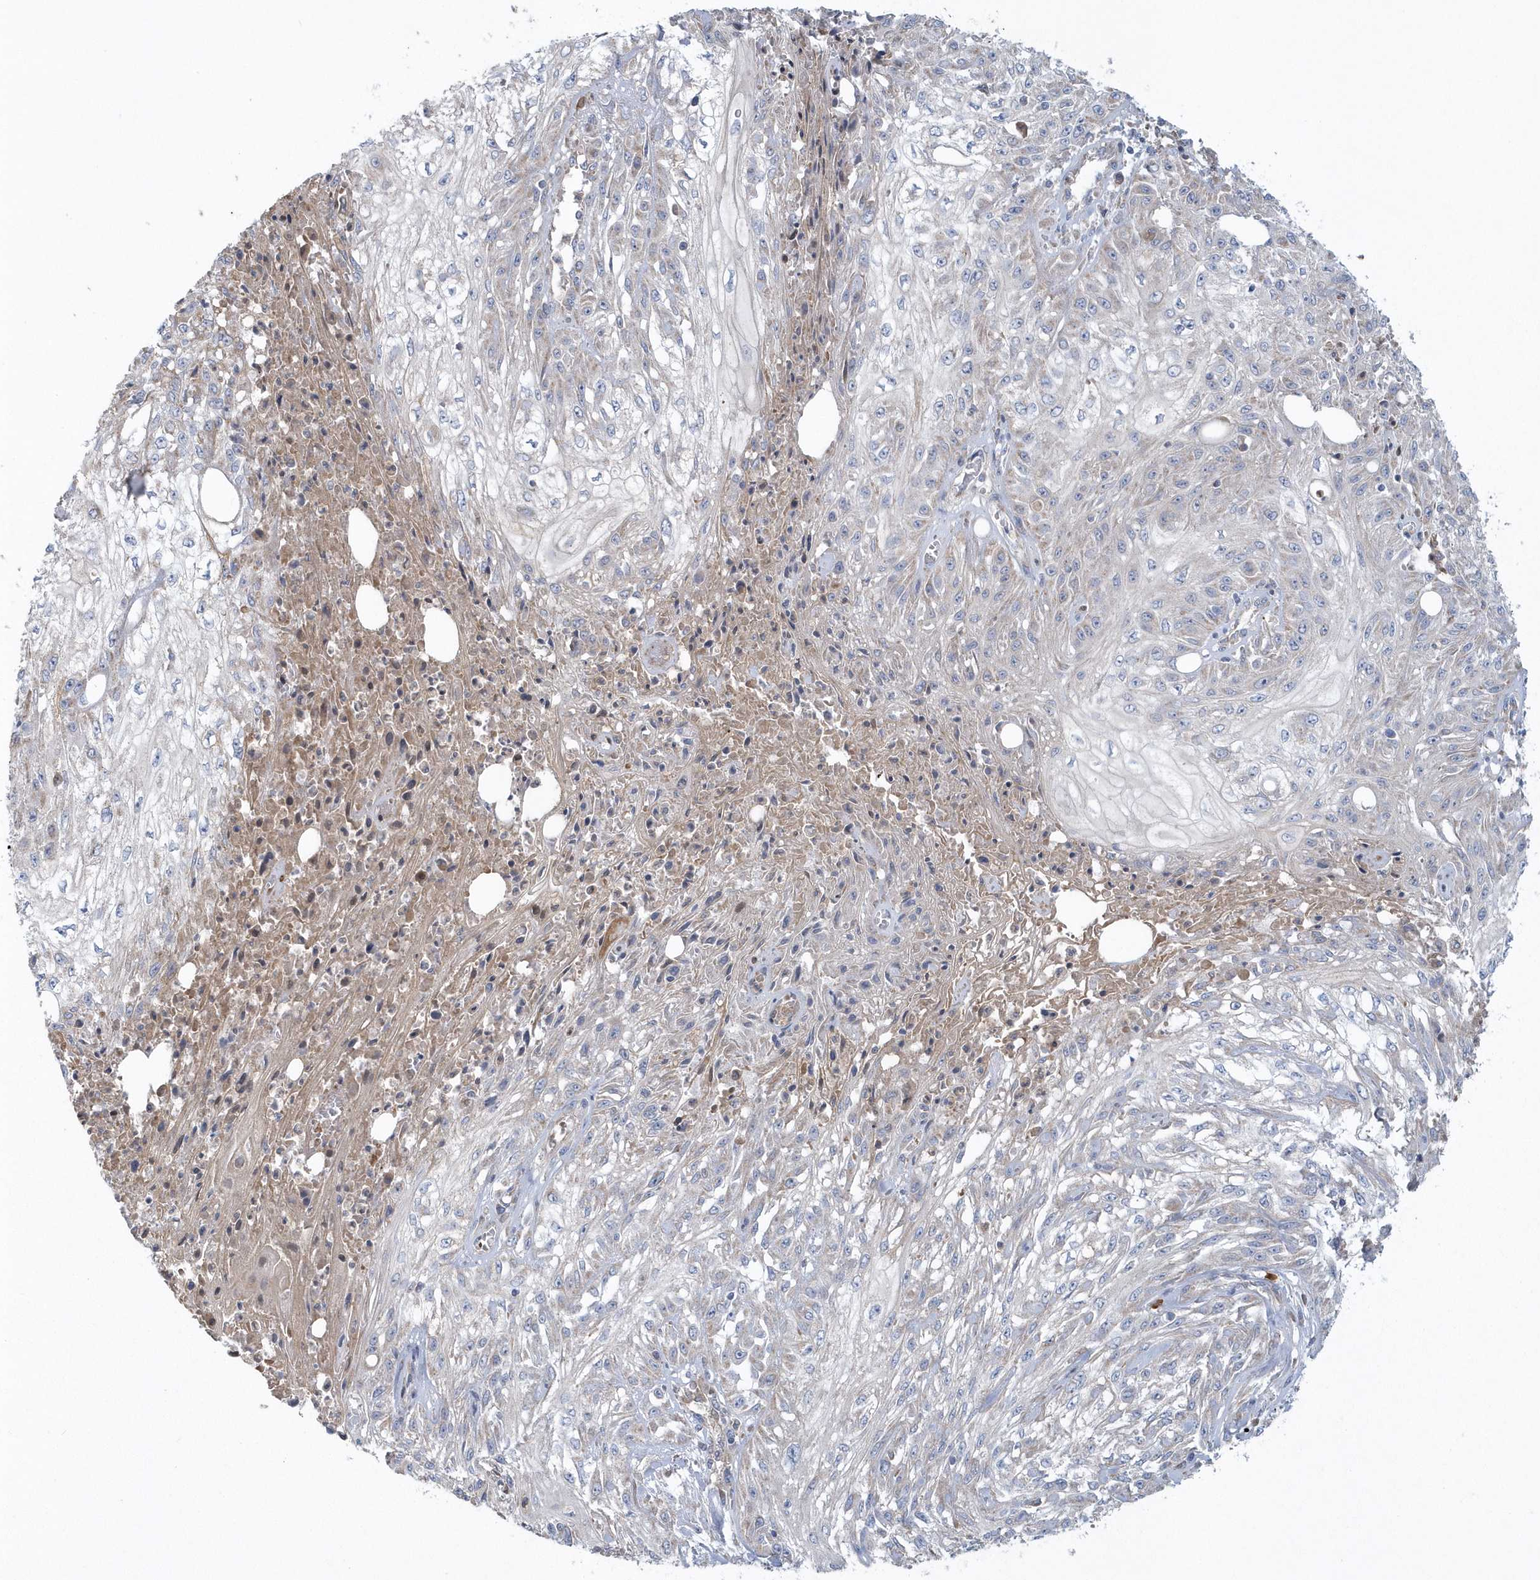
{"staining": {"intensity": "weak", "quantity": "<25%", "location": "cytoplasmic/membranous"}, "tissue": "skin cancer", "cell_type": "Tumor cells", "image_type": "cancer", "snomed": [{"axis": "morphology", "description": "Squamous cell carcinoma, NOS"}, {"axis": "morphology", "description": "Squamous cell carcinoma, metastatic, NOS"}, {"axis": "topography", "description": "Skin"}, {"axis": "topography", "description": "Lymph node"}], "caption": "Human squamous cell carcinoma (skin) stained for a protein using immunohistochemistry (IHC) displays no staining in tumor cells.", "gene": "SPATA18", "patient": {"sex": "male", "age": 75}}